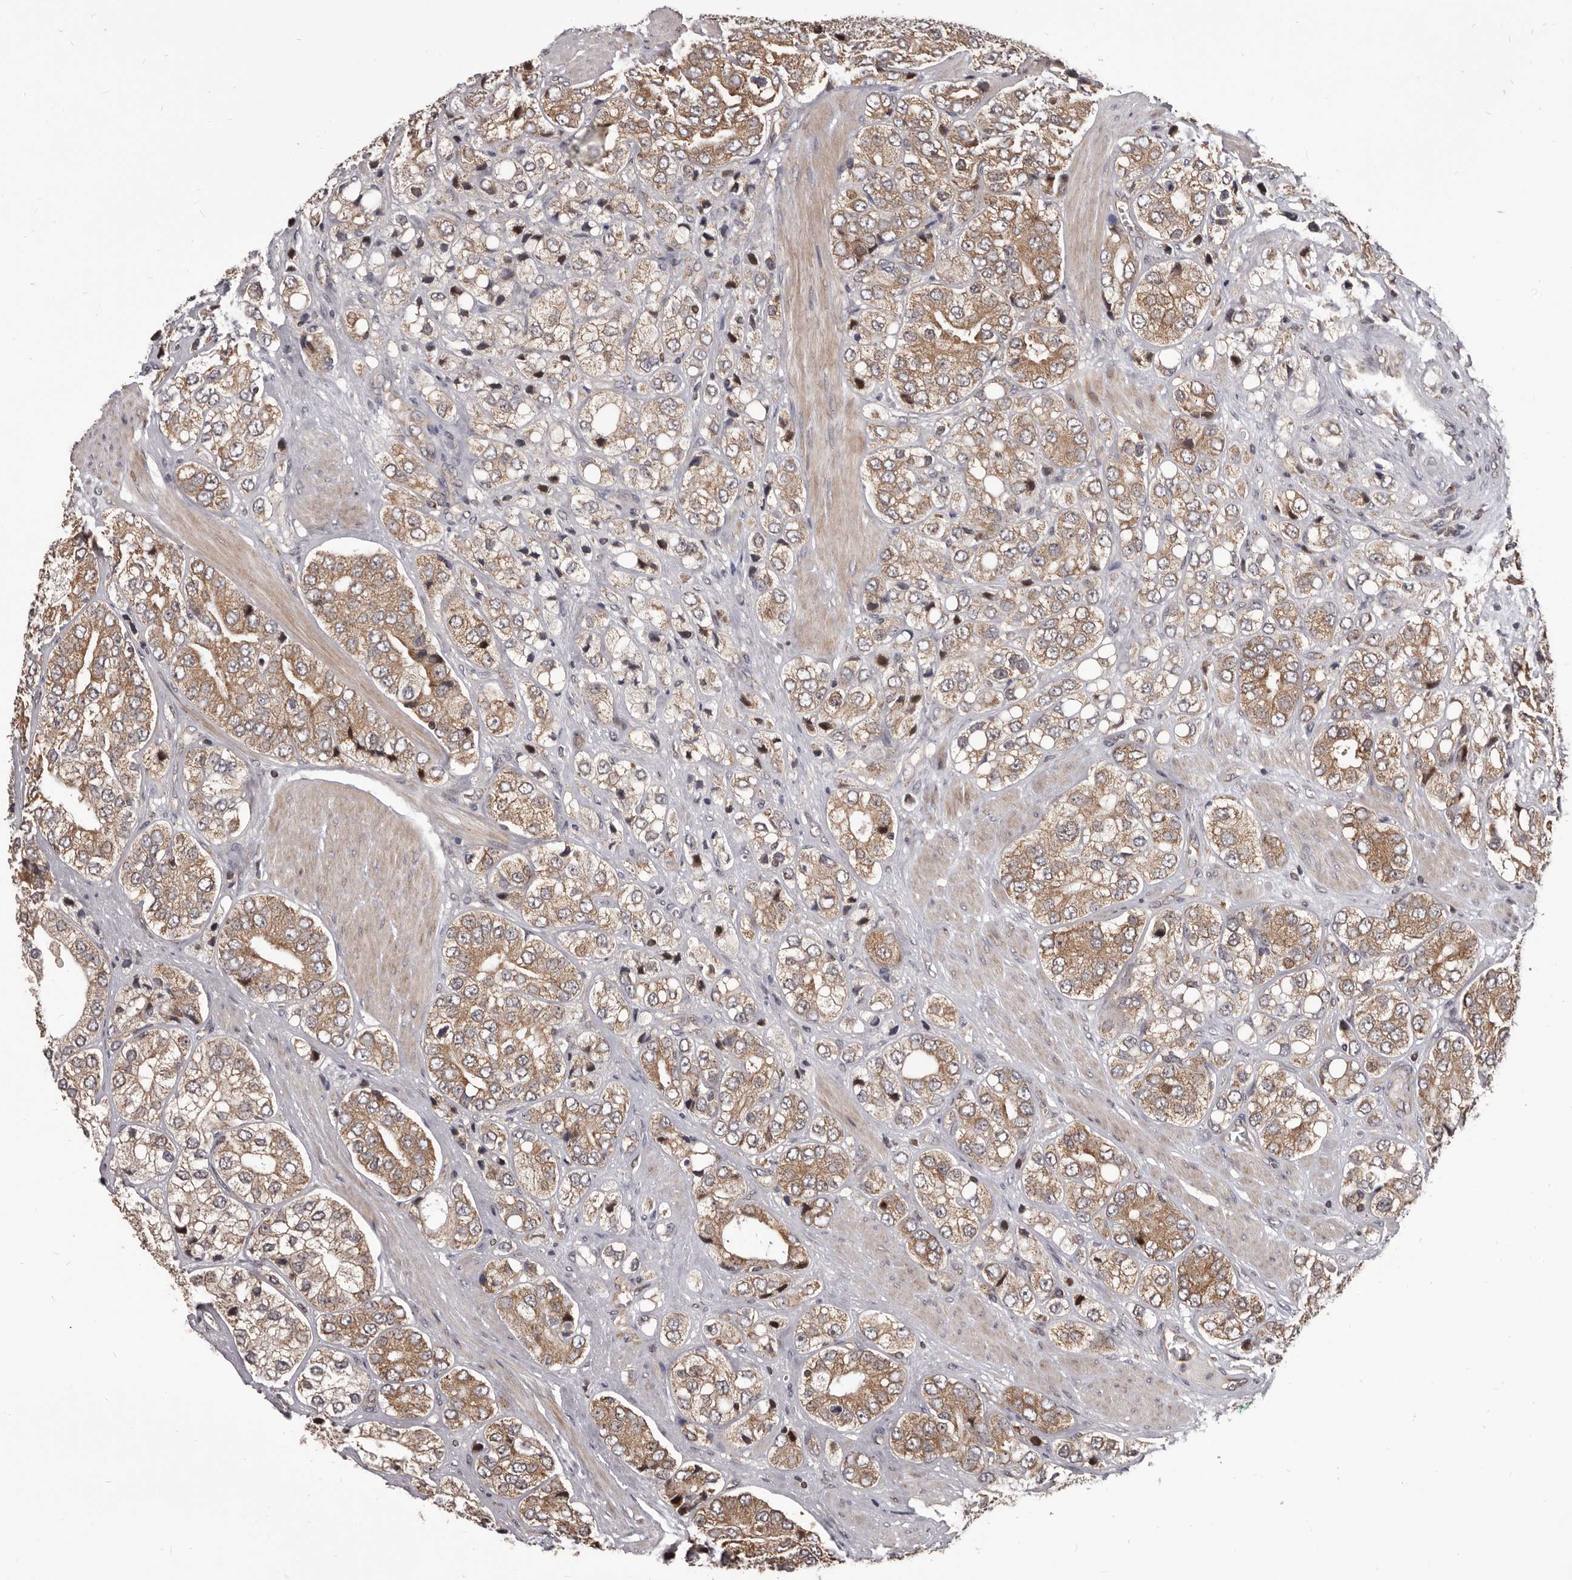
{"staining": {"intensity": "moderate", "quantity": ">75%", "location": "cytoplasmic/membranous"}, "tissue": "prostate cancer", "cell_type": "Tumor cells", "image_type": "cancer", "snomed": [{"axis": "morphology", "description": "Adenocarcinoma, High grade"}, {"axis": "topography", "description": "Prostate"}], "caption": "There is medium levels of moderate cytoplasmic/membranous expression in tumor cells of adenocarcinoma (high-grade) (prostate), as demonstrated by immunohistochemical staining (brown color).", "gene": "MAP3K14", "patient": {"sex": "male", "age": 50}}